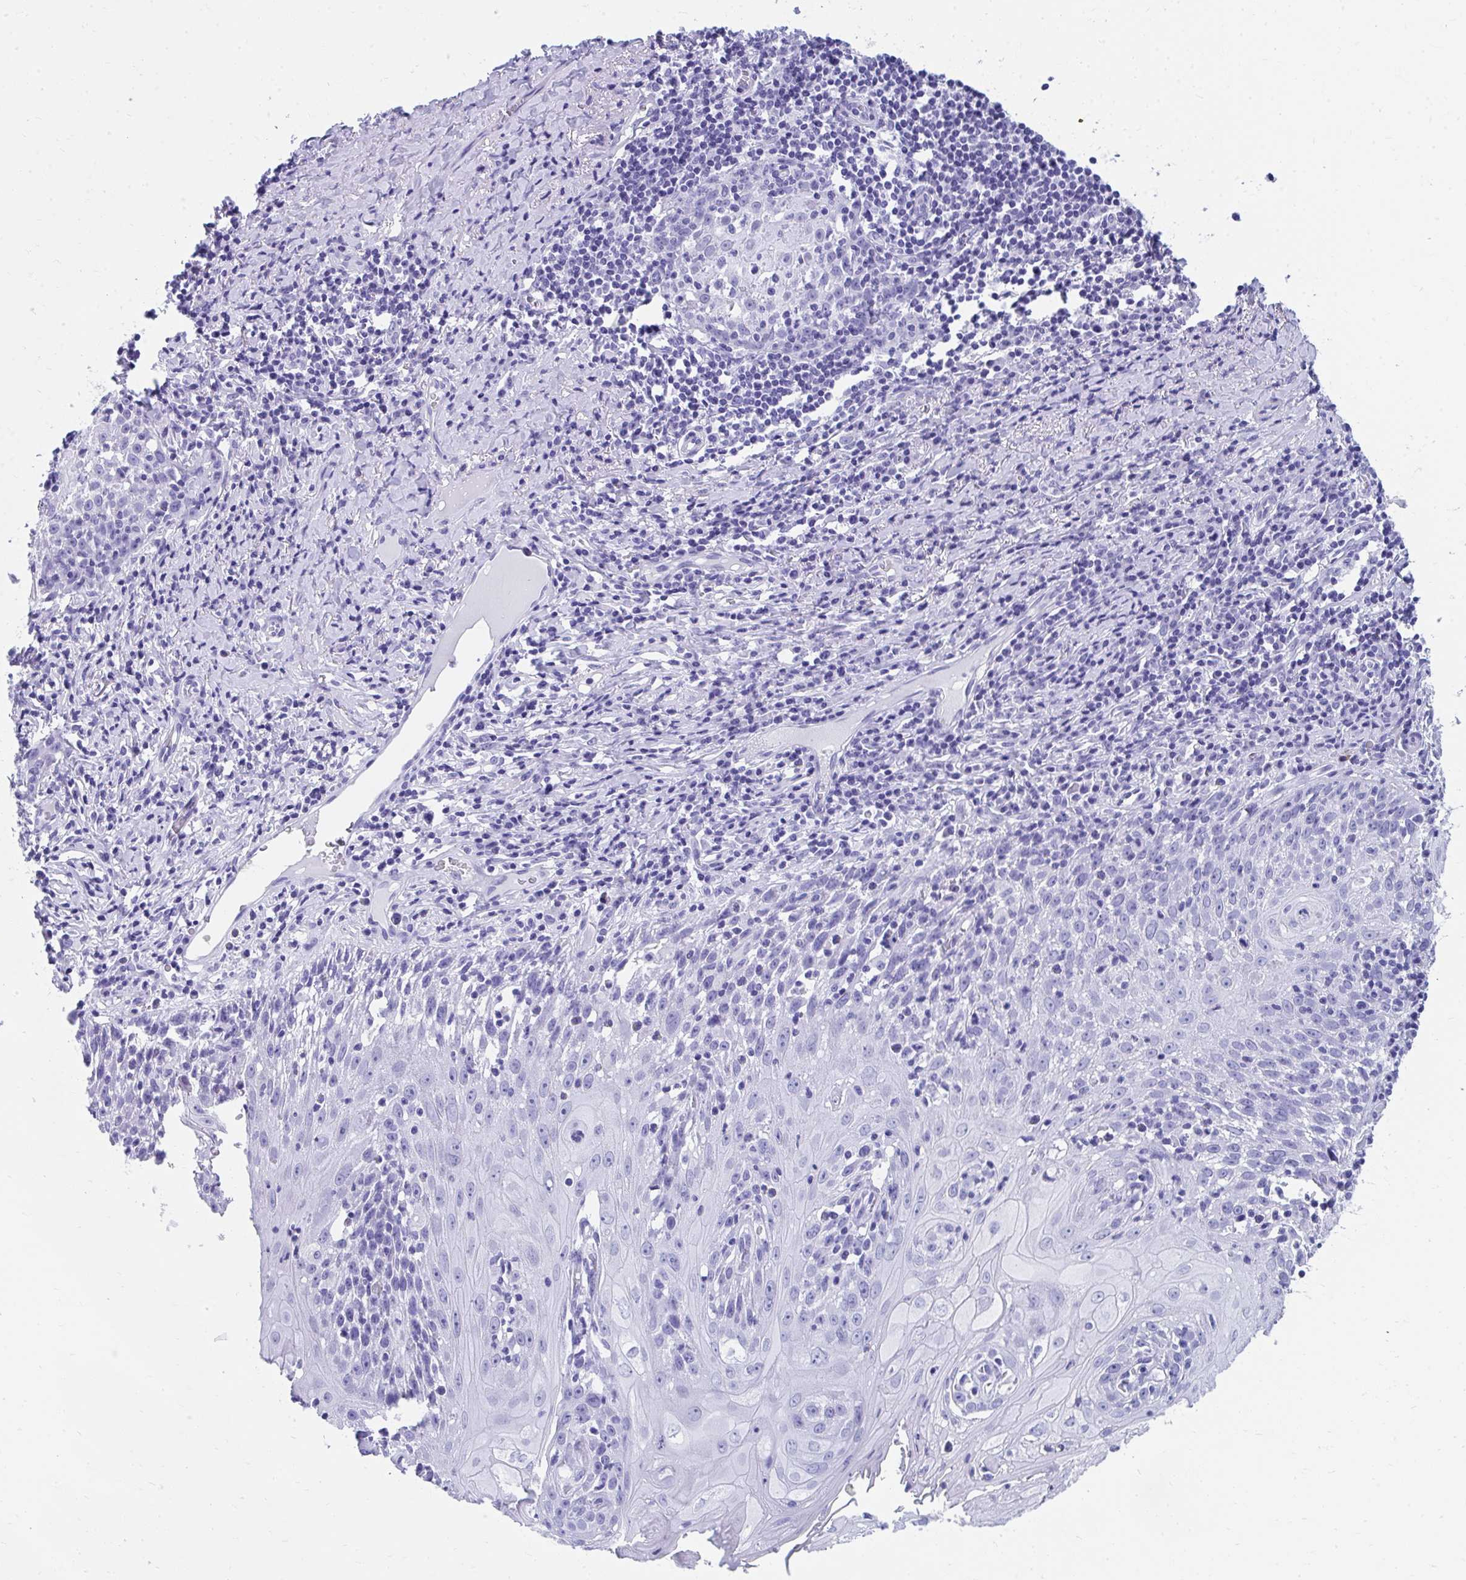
{"staining": {"intensity": "negative", "quantity": "none", "location": "none"}, "tissue": "skin cancer", "cell_type": "Tumor cells", "image_type": "cancer", "snomed": [{"axis": "morphology", "description": "Squamous cell carcinoma, NOS"}, {"axis": "topography", "description": "Skin"}, {"axis": "topography", "description": "Vulva"}], "caption": "Tumor cells show no significant protein staining in skin cancer (squamous cell carcinoma). (DAB (3,3'-diaminobenzidine) immunohistochemistry visualized using brightfield microscopy, high magnification).", "gene": "HGD", "patient": {"sex": "female", "age": 76}}